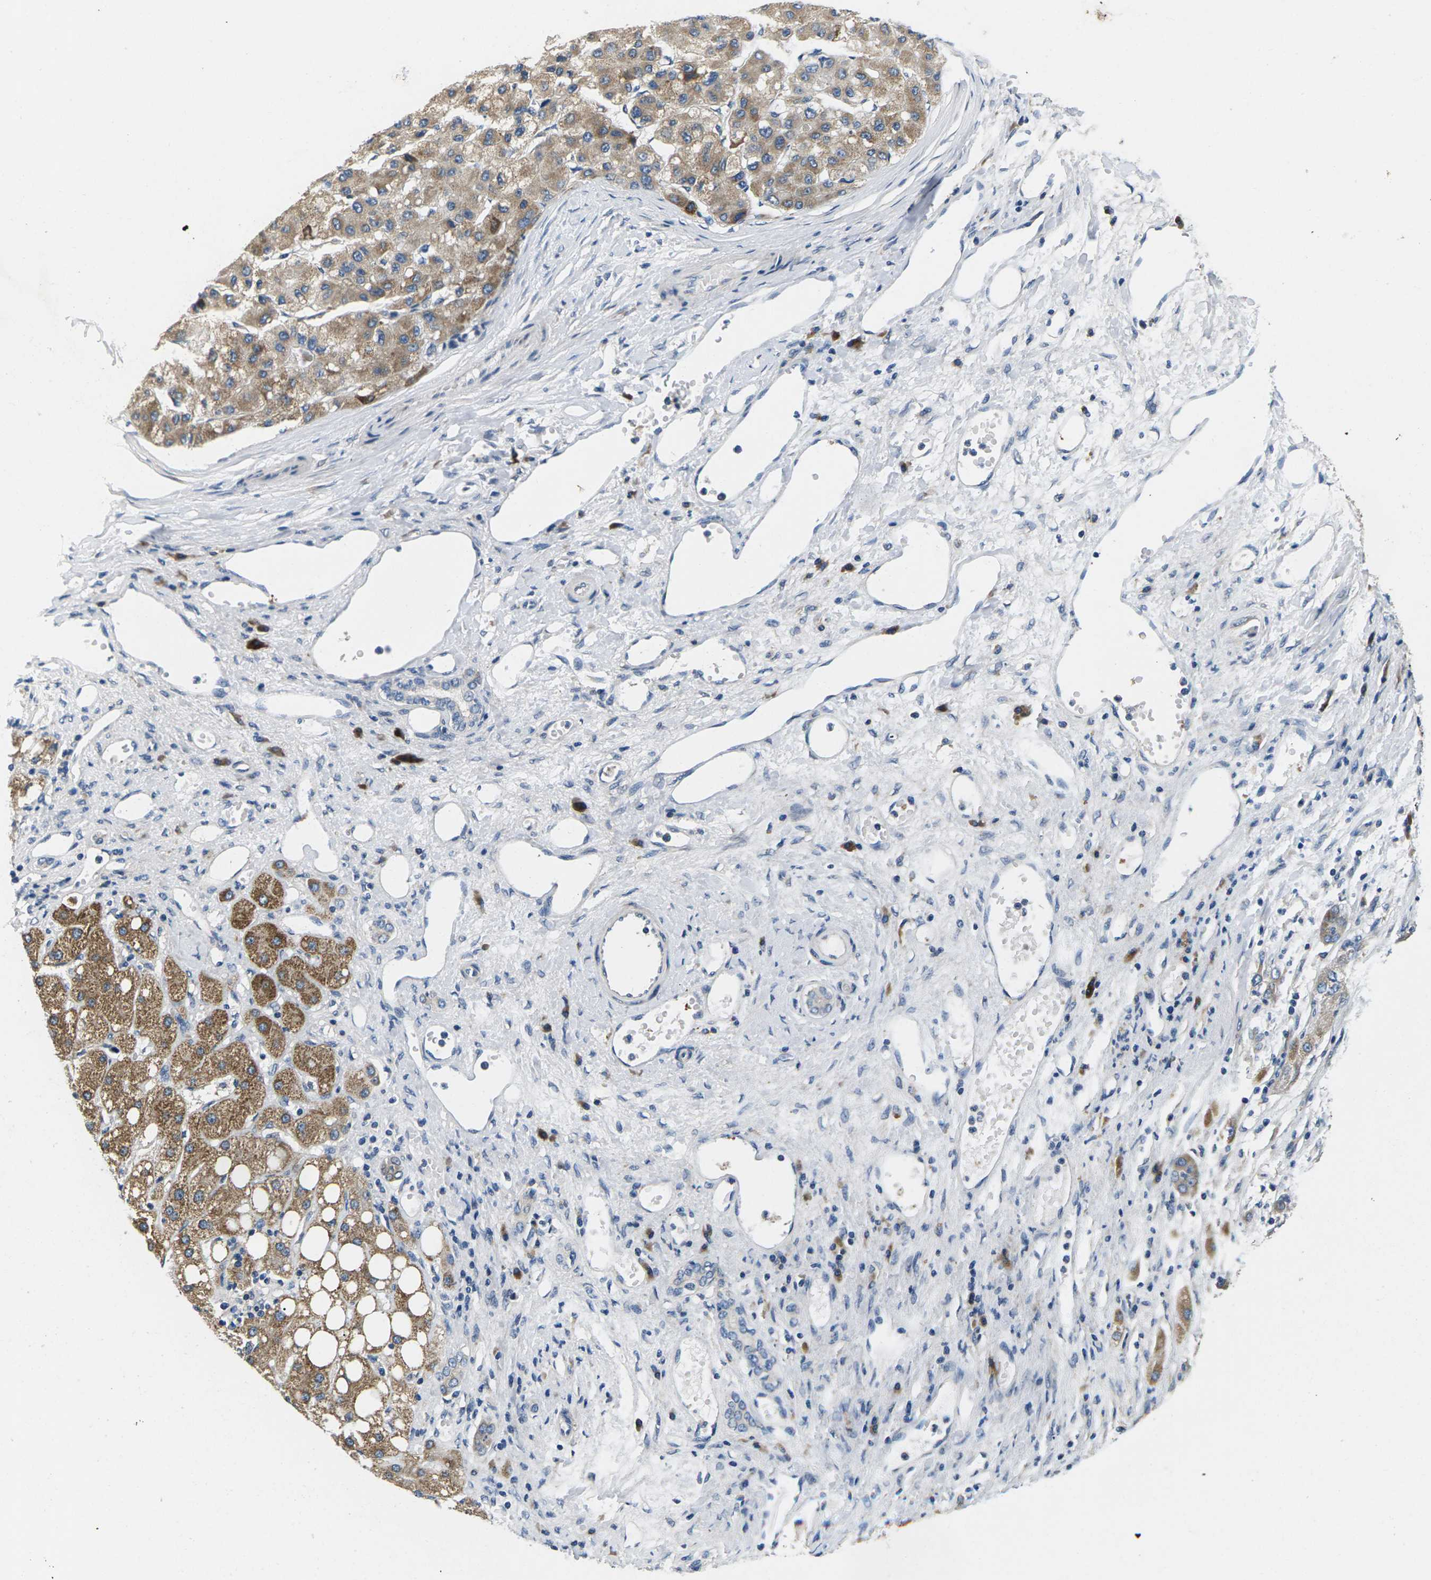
{"staining": {"intensity": "moderate", "quantity": ">75%", "location": "cytoplasmic/membranous"}, "tissue": "liver cancer", "cell_type": "Tumor cells", "image_type": "cancer", "snomed": [{"axis": "morphology", "description": "Carcinoma, Hepatocellular, NOS"}, {"axis": "topography", "description": "Liver"}], "caption": "There is medium levels of moderate cytoplasmic/membranous staining in tumor cells of hepatocellular carcinoma (liver), as demonstrated by immunohistochemical staining (brown color).", "gene": "ERGIC3", "patient": {"sex": "male", "age": 80}}